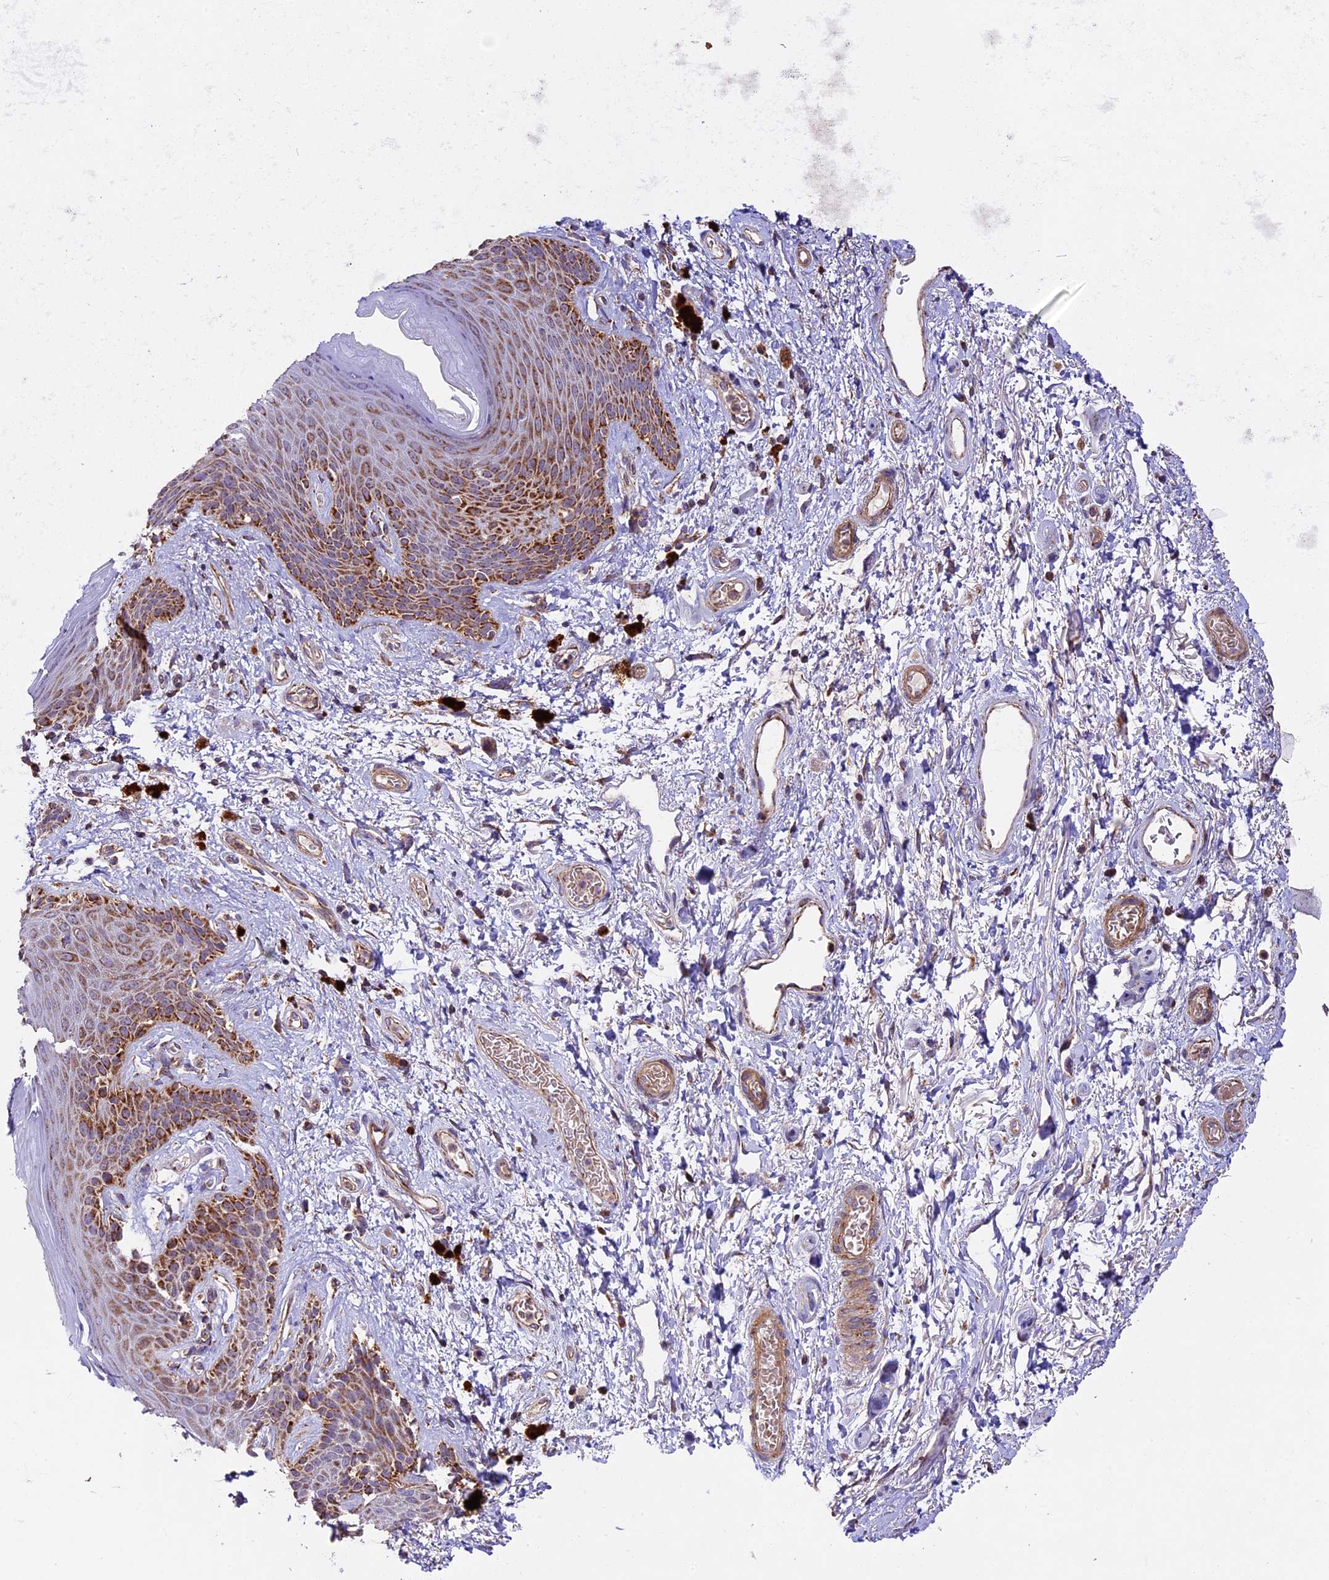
{"staining": {"intensity": "strong", "quantity": ">75%", "location": "cytoplasmic/membranous"}, "tissue": "skin", "cell_type": "Epidermal cells", "image_type": "normal", "snomed": [{"axis": "morphology", "description": "Normal tissue, NOS"}, {"axis": "topography", "description": "Anal"}], "caption": "Skin stained with DAB (3,3'-diaminobenzidine) IHC displays high levels of strong cytoplasmic/membranous expression in about >75% of epidermal cells. The protein of interest is stained brown, and the nuclei are stained in blue (DAB IHC with brightfield microscopy, high magnification).", "gene": "NDUFA8", "patient": {"sex": "female", "age": 46}}